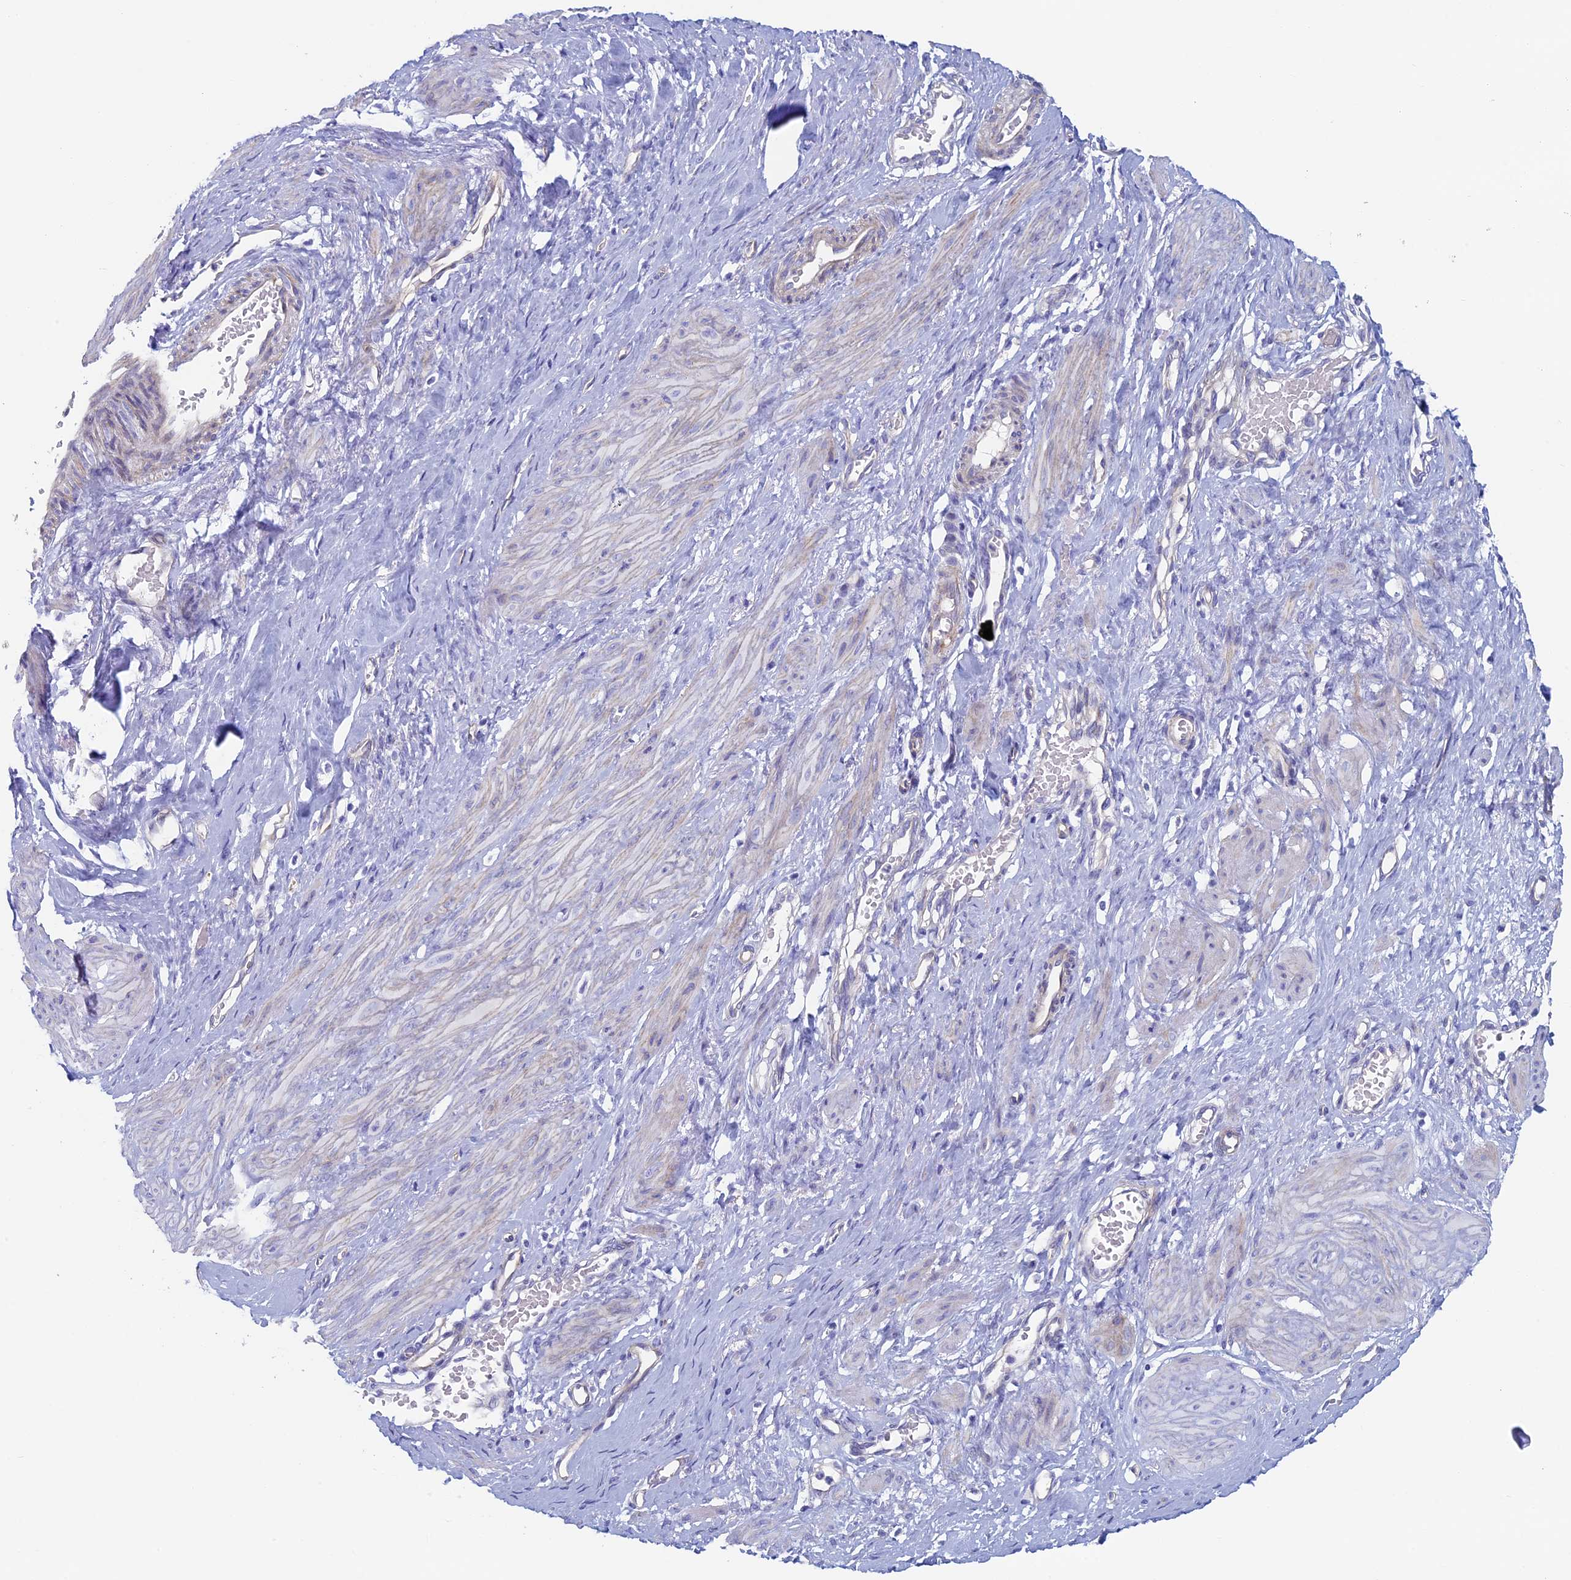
{"staining": {"intensity": "negative", "quantity": "none", "location": "none"}, "tissue": "smooth muscle", "cell_type": "Smooth muscle cells", "image_type": "normal", "snomed": [{"axis": "morphology", "description": "Normal tissue, NOS"}, {"axis": "topography", "description": "Endometrium"}], "caption": "This photomicrograph is of normal smooth muscle stained with immunohistochemistry to label a protein in brown with the nuclei are counter-stained blue. There is no staining in smooth muscle cells.", "gene": "MAGEB6", "patient": {"sex": "female", "age": 33}}